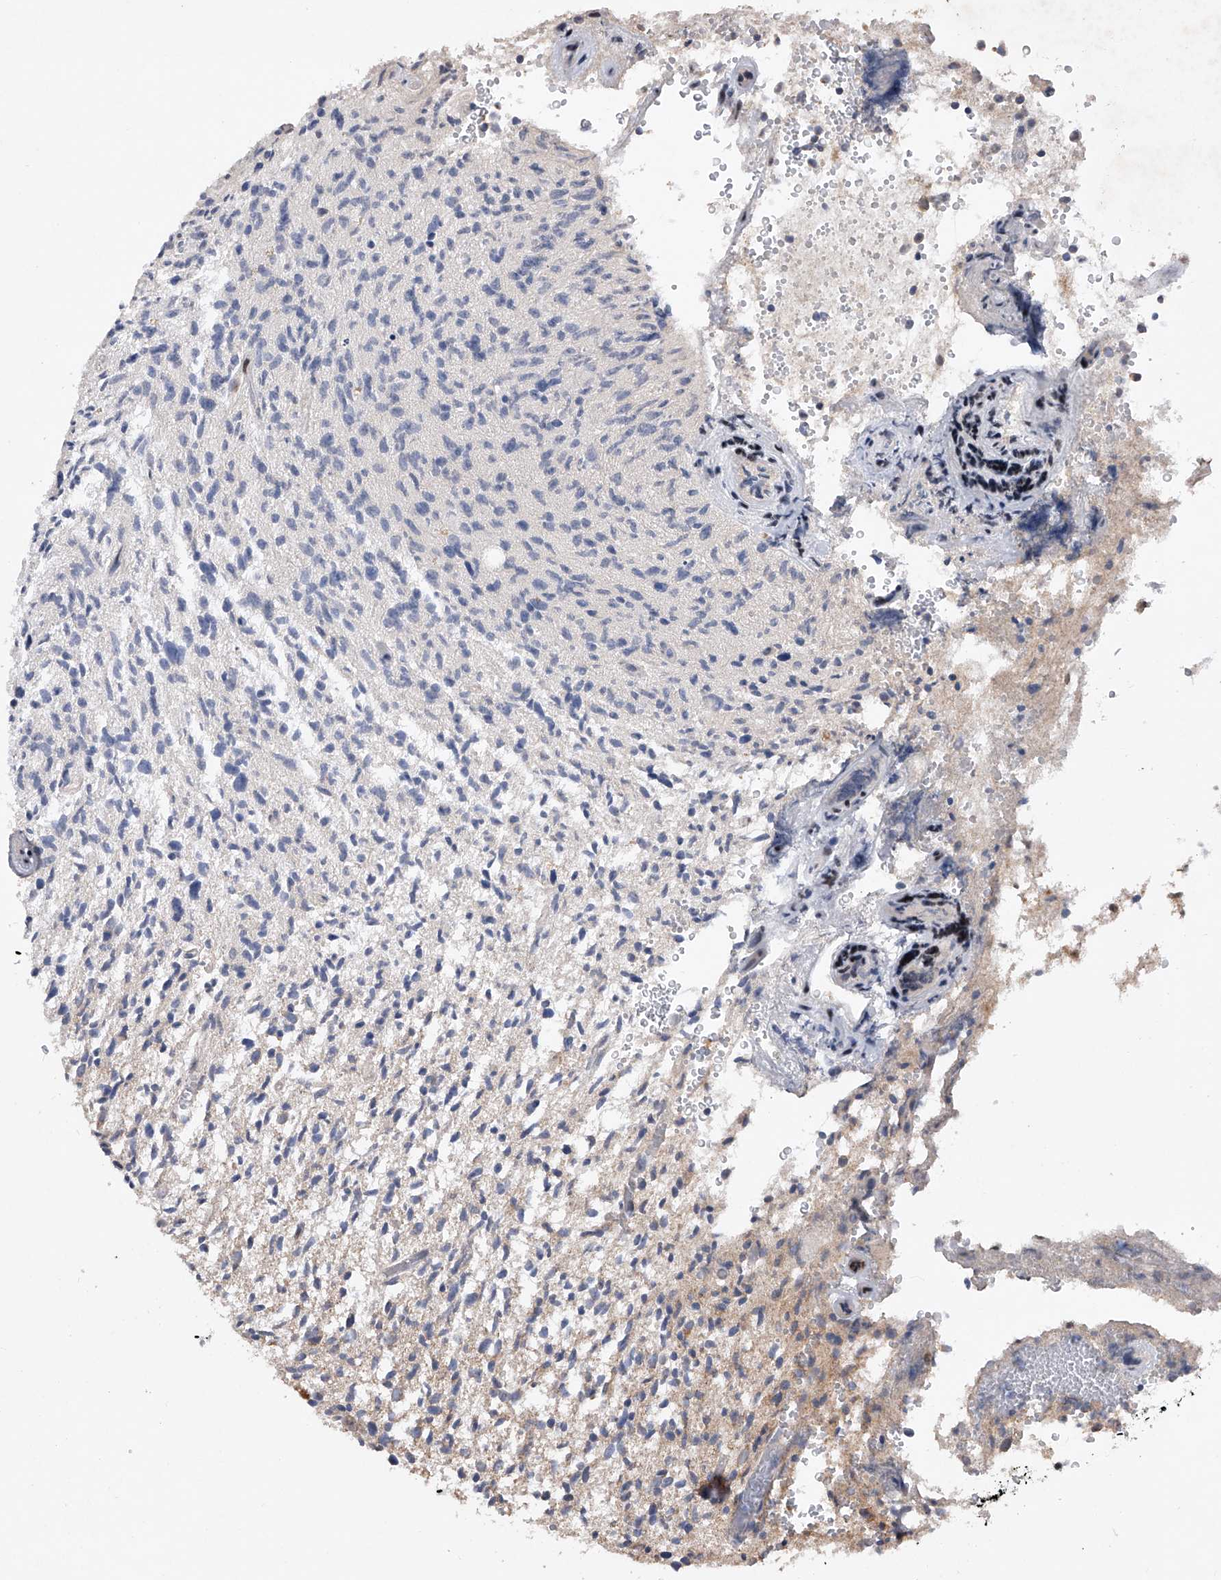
{"staining": {"intensity": "negative", "quantity": "none", "location": "none"}, "tissue": "glioma", "cell_type": "Tumor cells", "image_type": "cancer", "snomed": [{"axis": "morphology", "description": "Glioma, malignant, High grade"}, {"axis": "topography", "description": "Brain"}], "caption": "A histopathology image of human high-grade glioma (malignant) is negative for staining in tumor cells.", "gene": "CDH12", "patient": {"sex": "female", "age": 57}}